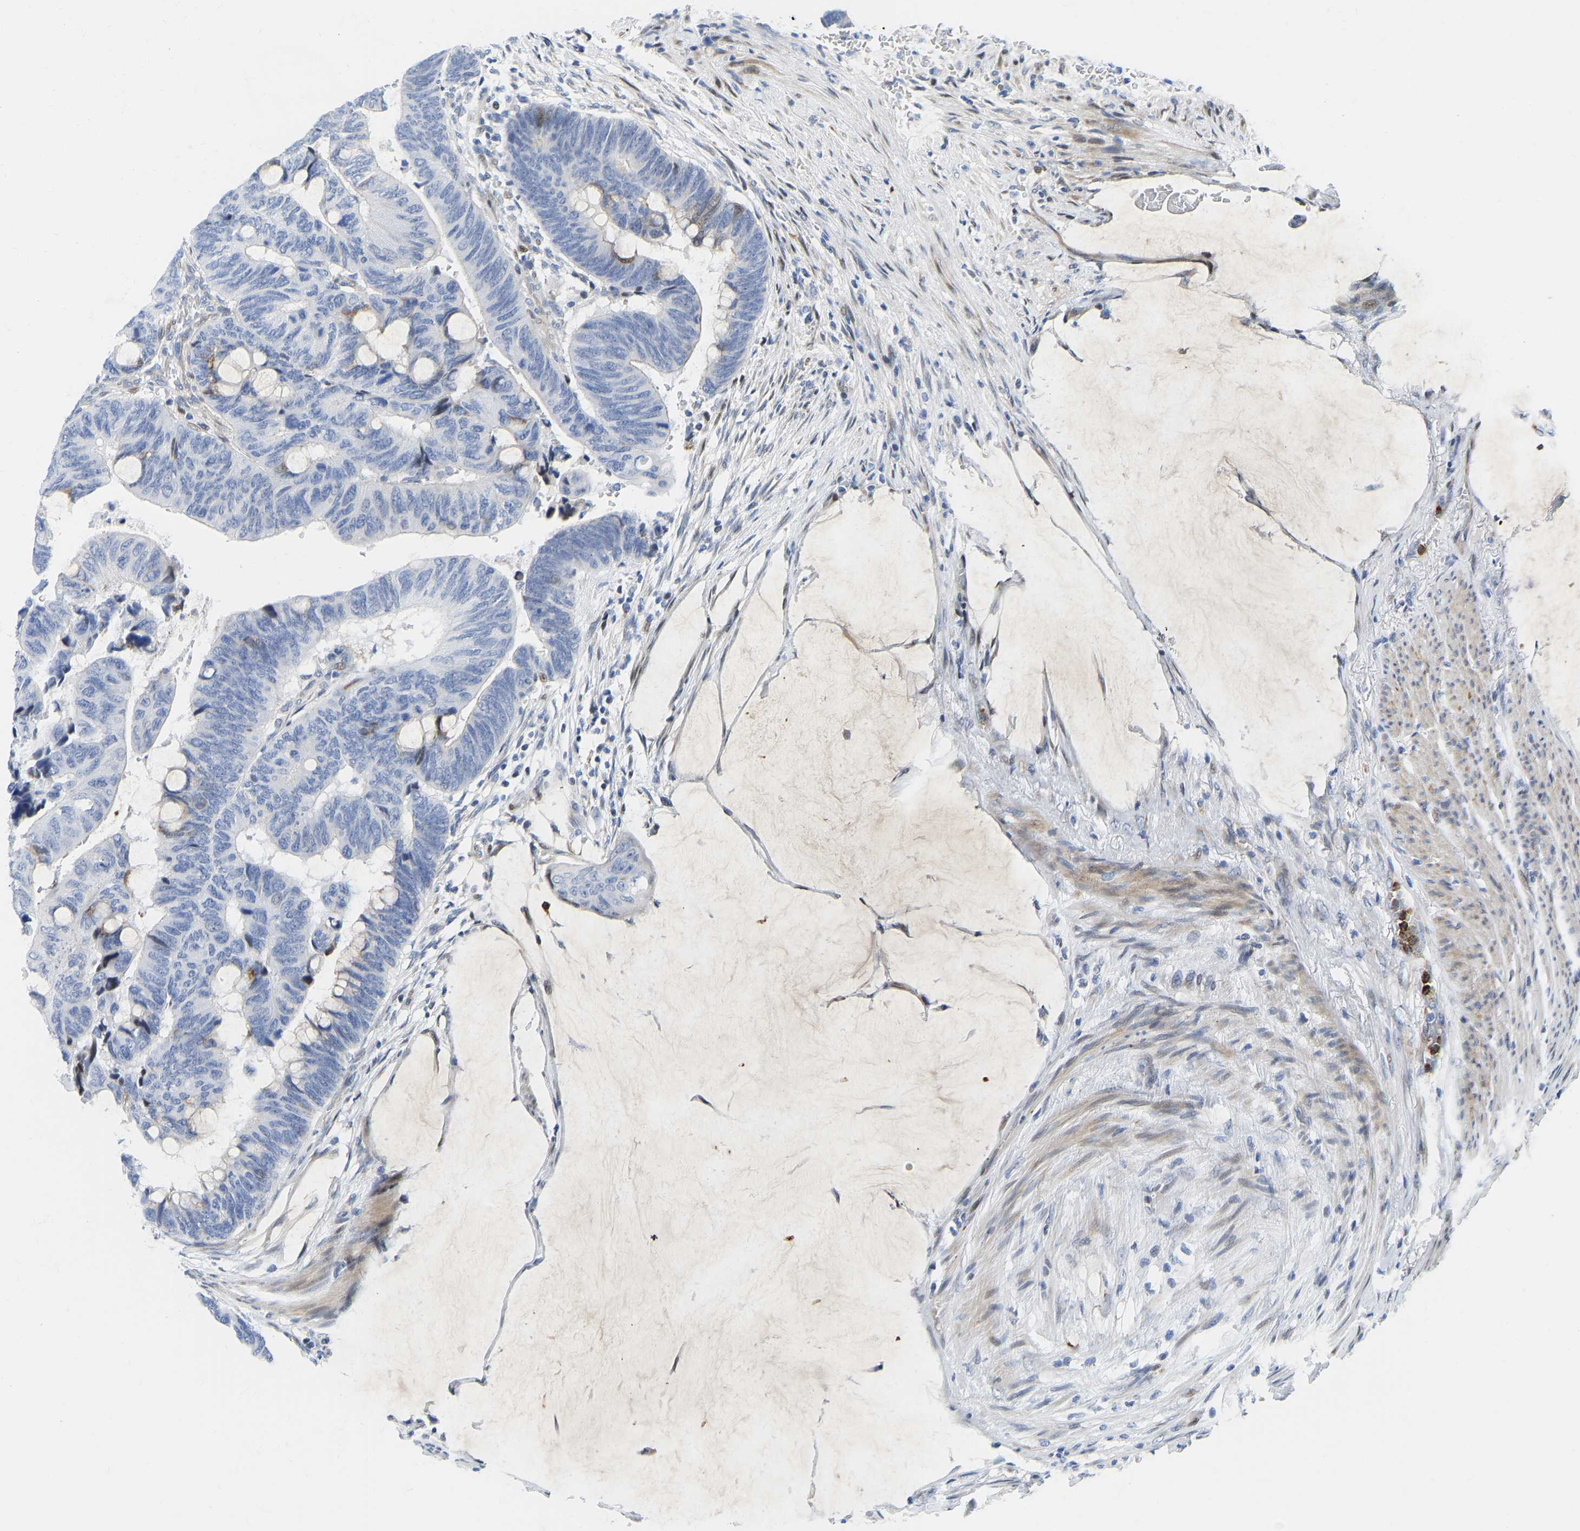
{"staining": {"intensity": "weak", "quantity": "<25%", "location": "nuclear"}, "tissue": "colorectal cancer", "cell_type": "Tumor cells", "image_type": "cancer", "snomed": [{"axis": "morphology", "description": "Normal tissue, NOS"}, {"axis": "morphology", "description": "Adenocarcinoma, NOS"}, {"axis": "topography", "description": "Rectum"}], "caption": "This is a image of immunohistochemistry staining of adenocarcinoma (colorectal), which shows no staining in tumor cells.", "gene": "HDAC5", "patient": {"sex": "male", "age": 92}}